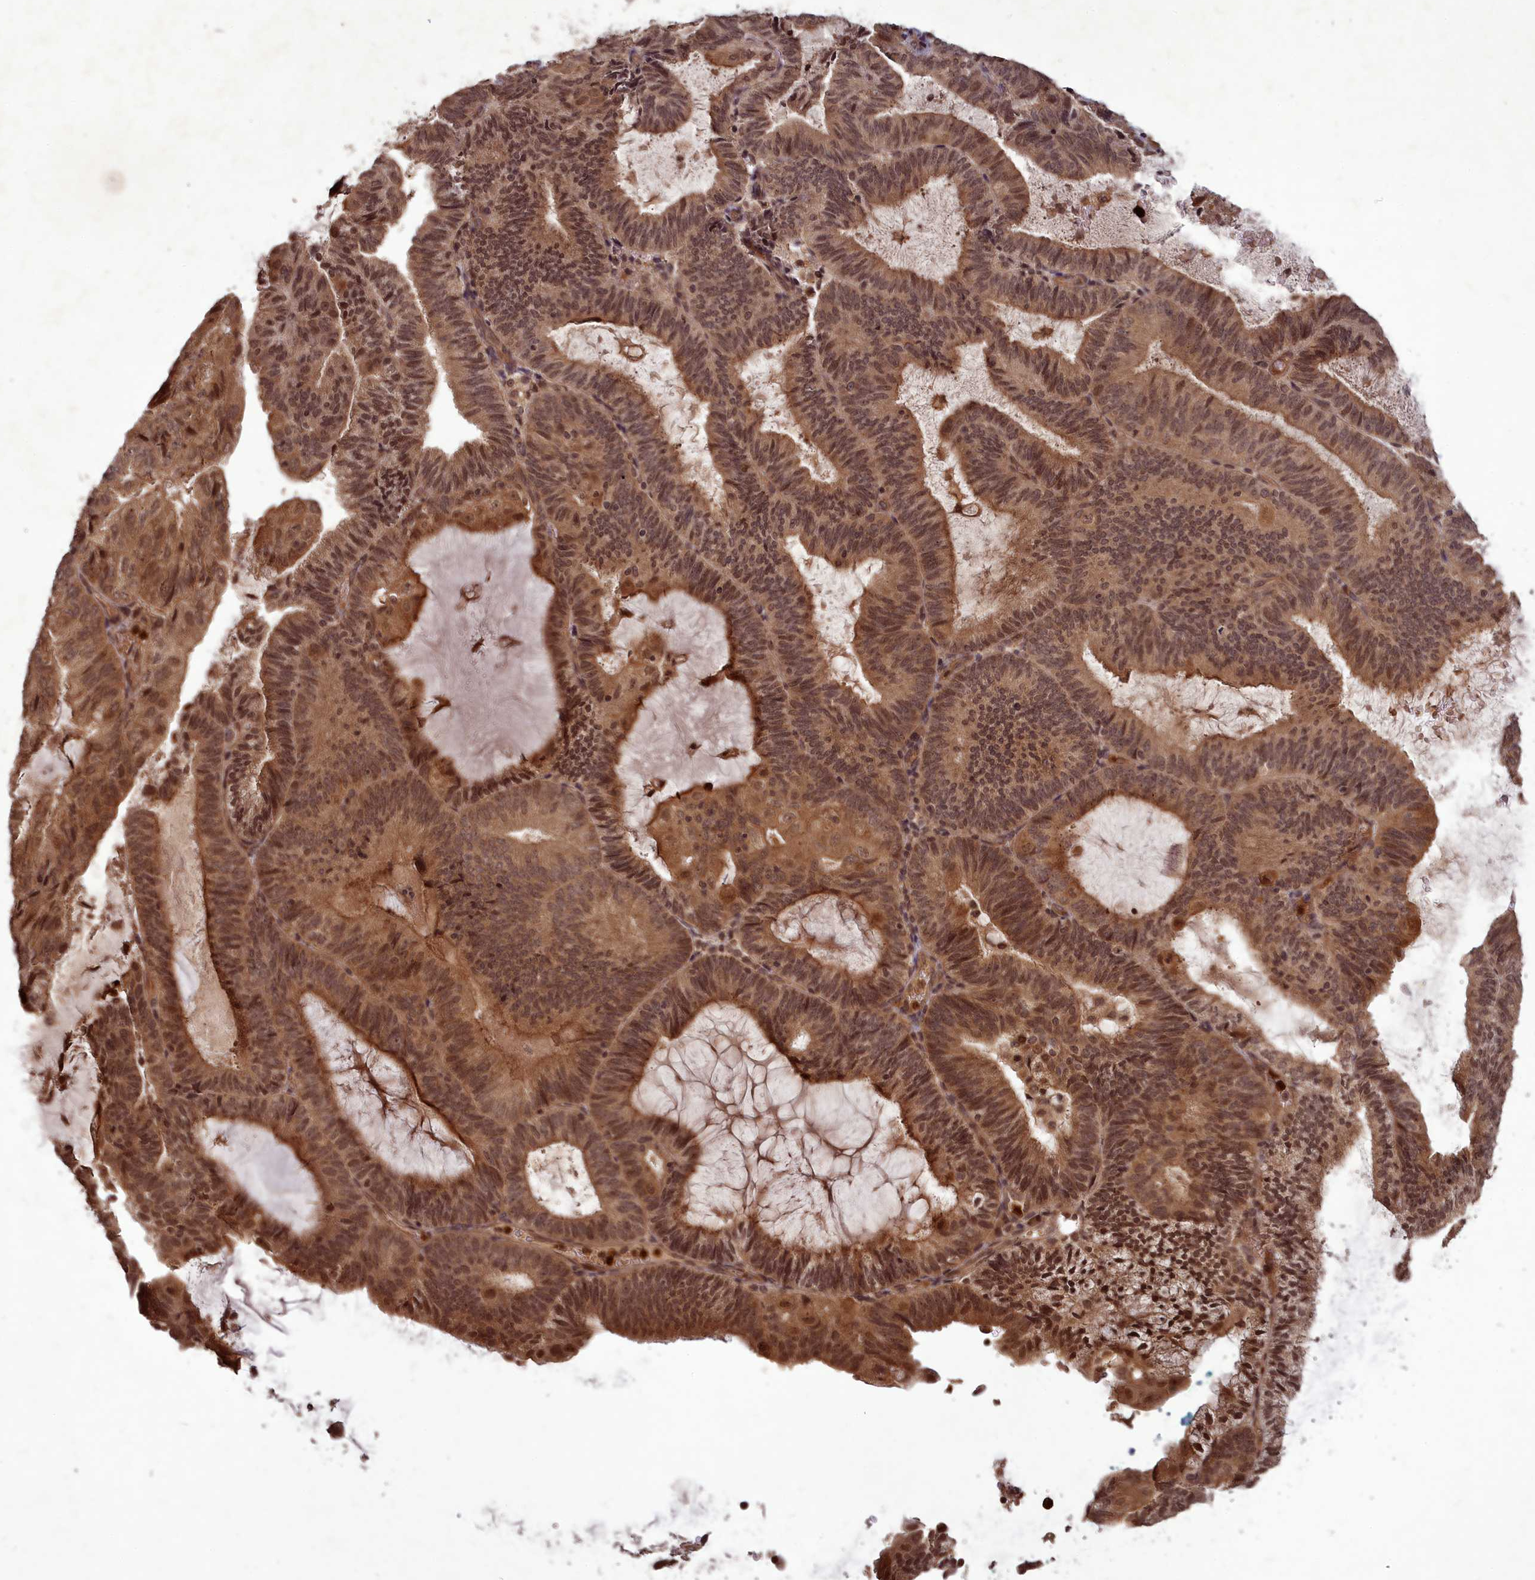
{"staining": {"intensity": "moderate", "quantity": ">75%", "location": "cytoplasmic/membranous,nuclear"}, "tissue": "endometrial cancer", "cell_type": "Tumor cells", "image_type": "cancer", "snomed": [{"axis": "morphology", "description": "Adenocarcinoma, NOS"}, {"axis": "topography", "description": "Endometrium"}], "caption": "DAB (3,3'-diaminobenzidine) immunohistochemical staining of human endometrial adenocarcinoma demonstrates moderate cytoplasmic/membranous and nuclear protein staining in approximately >75% of tumor cells.", "gene": "SRMS", "patient": {"sex": "female", "age": 81}}